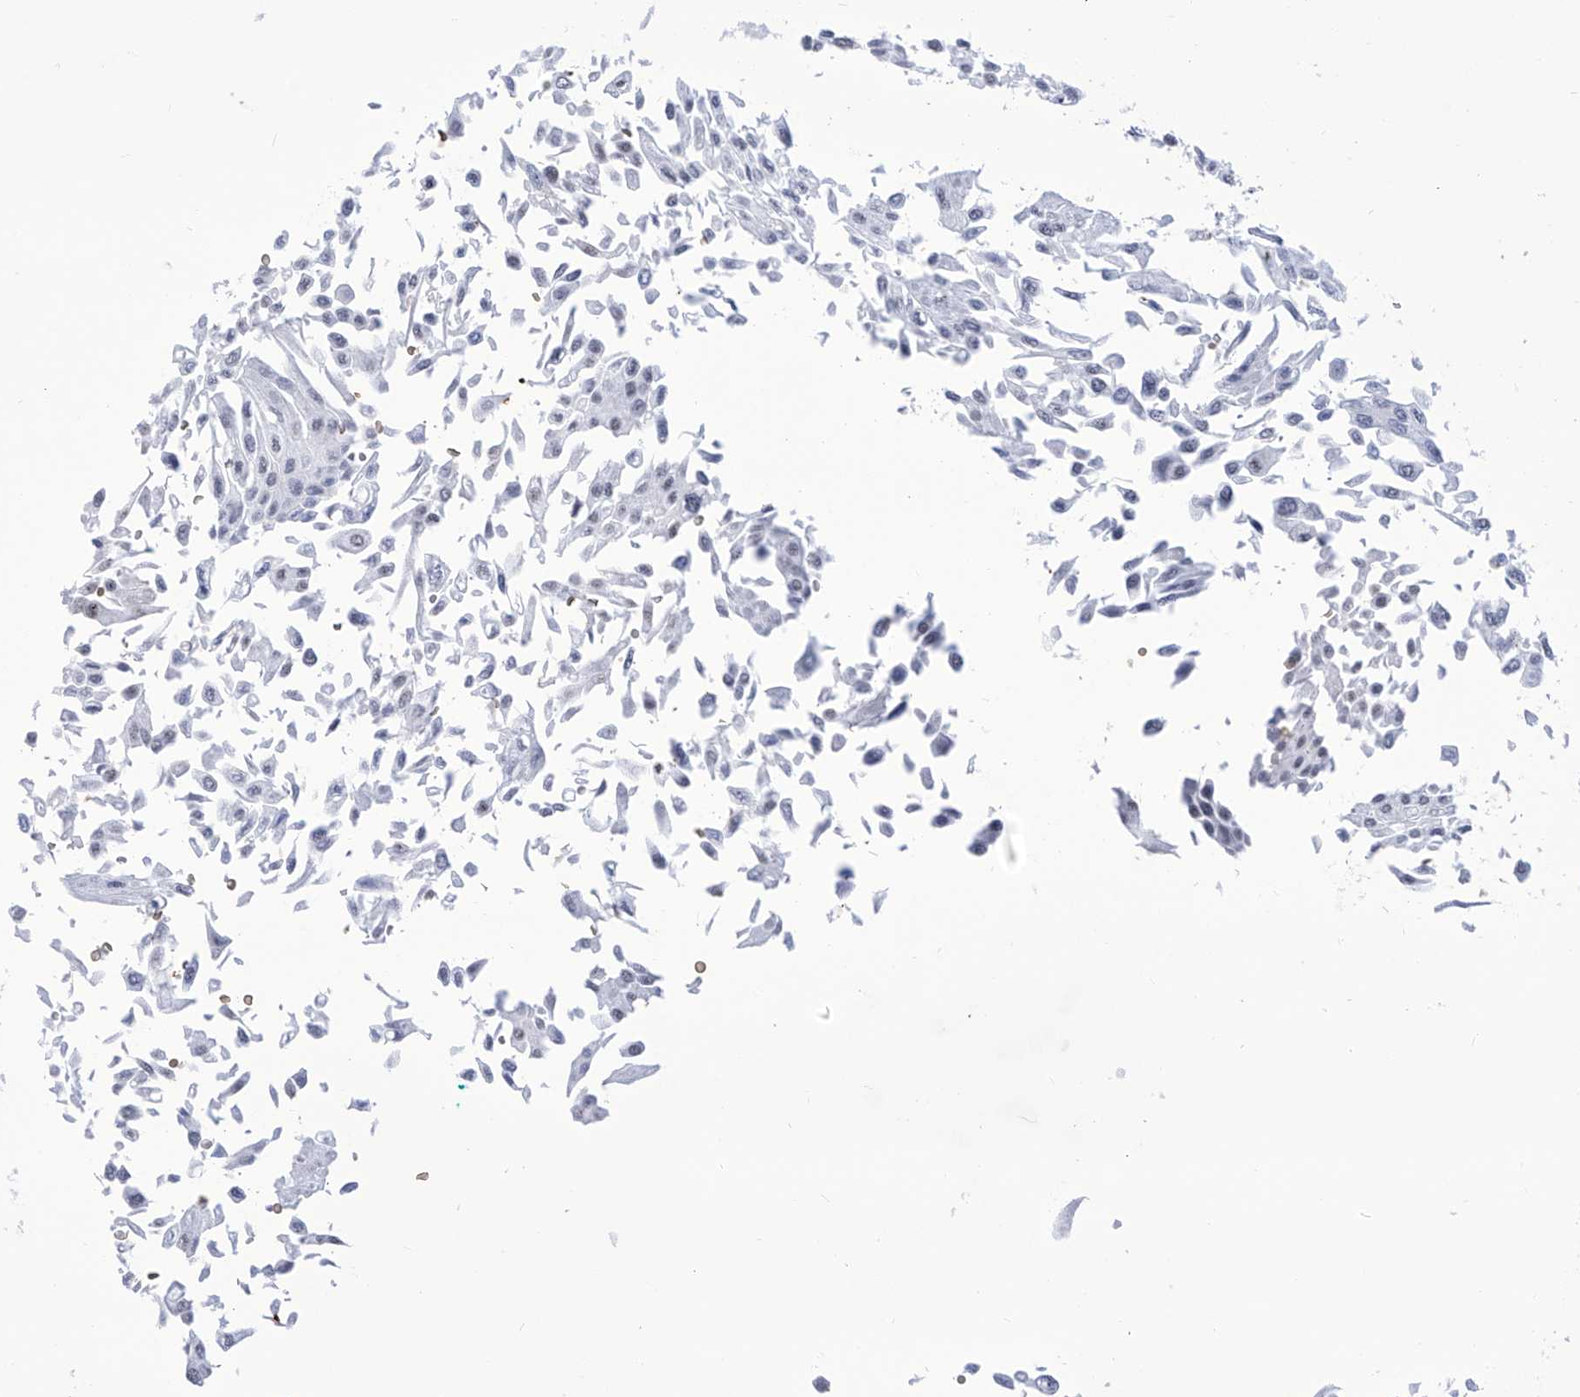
{"staining": {"intensity": "negative", "quantity": "none", "location": "none"}, "tissue": "urothelial cancer", "cell_type": "Tumor cells", "image_type": "cancer", "snomed": [{"axis": "morphology", "description": "Urothelial carcinoma, Low grade"}, {"axis": "topography", "description": "Urinary bladder"}], "caption": "High magnification brightfield microscopy of urothelial cancer stained with DAB (3,3'-diaminobenzidine) (brown) and counterstained with hematoxylin (blue): tumor cells show no significant staining.", "gene": "SART1", "patient": {"sex": "male", "age": 67}}